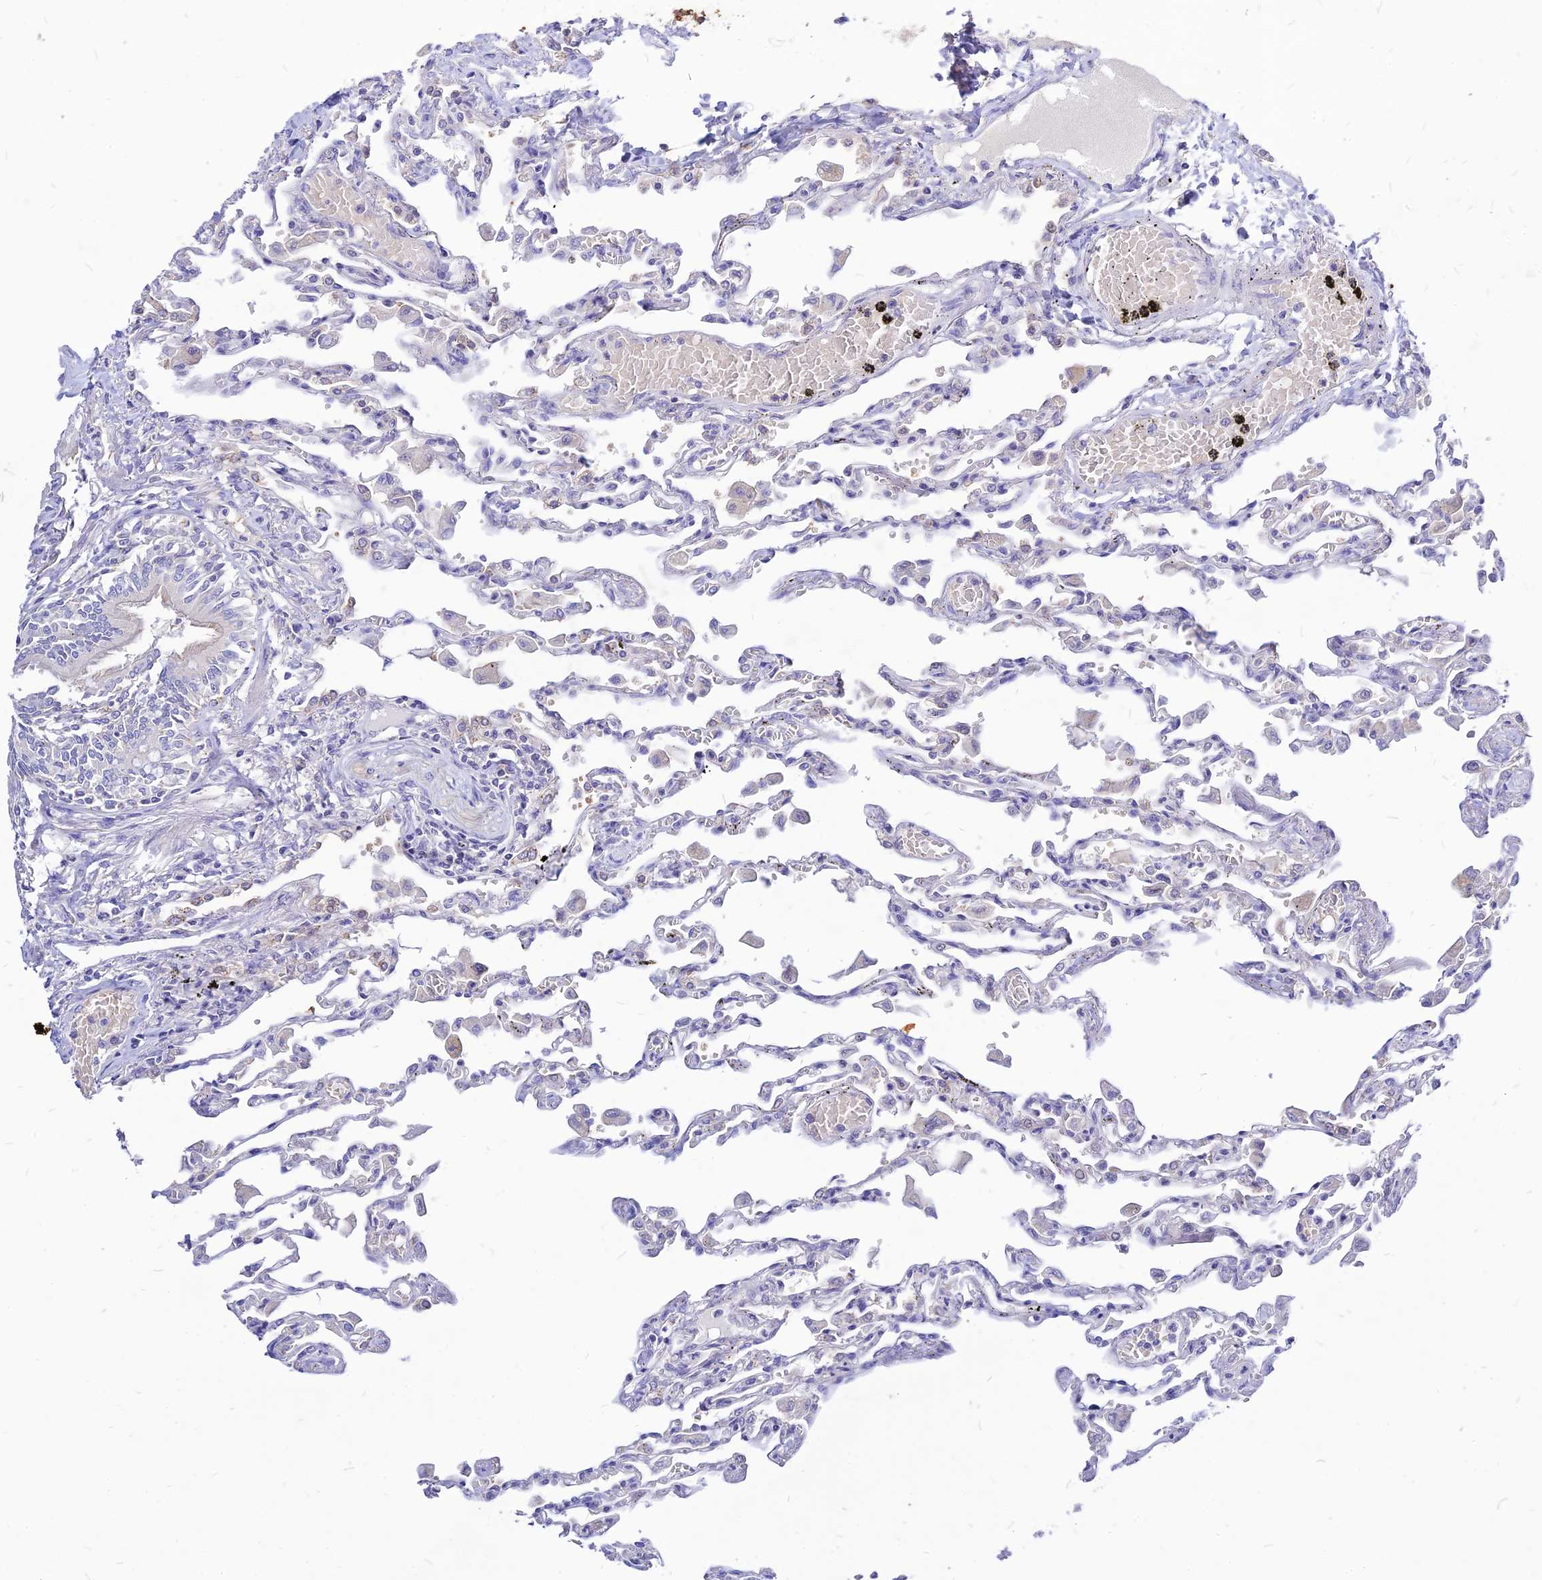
{"staining": {"intensity": "negative", "quantity": "none", "location": "none"}, "tissue": "lung", "cell_type": "Alveolar cells", "image_type": "normal", "snomed": [{"axis": "morphology", "description": "Normal tissue, NOS"}, {"axis": "topography", "description": "Bronchus"}, {"axis": "topography", "description": "Lung"}], "caption": "IHC image of normal lung: lung stained with DAB reveals no significant protein staining in alveolar cells. Nuclei are stained in blue.", "gene": "CZIB", "patient": {"sex": "female", "age": 49}}